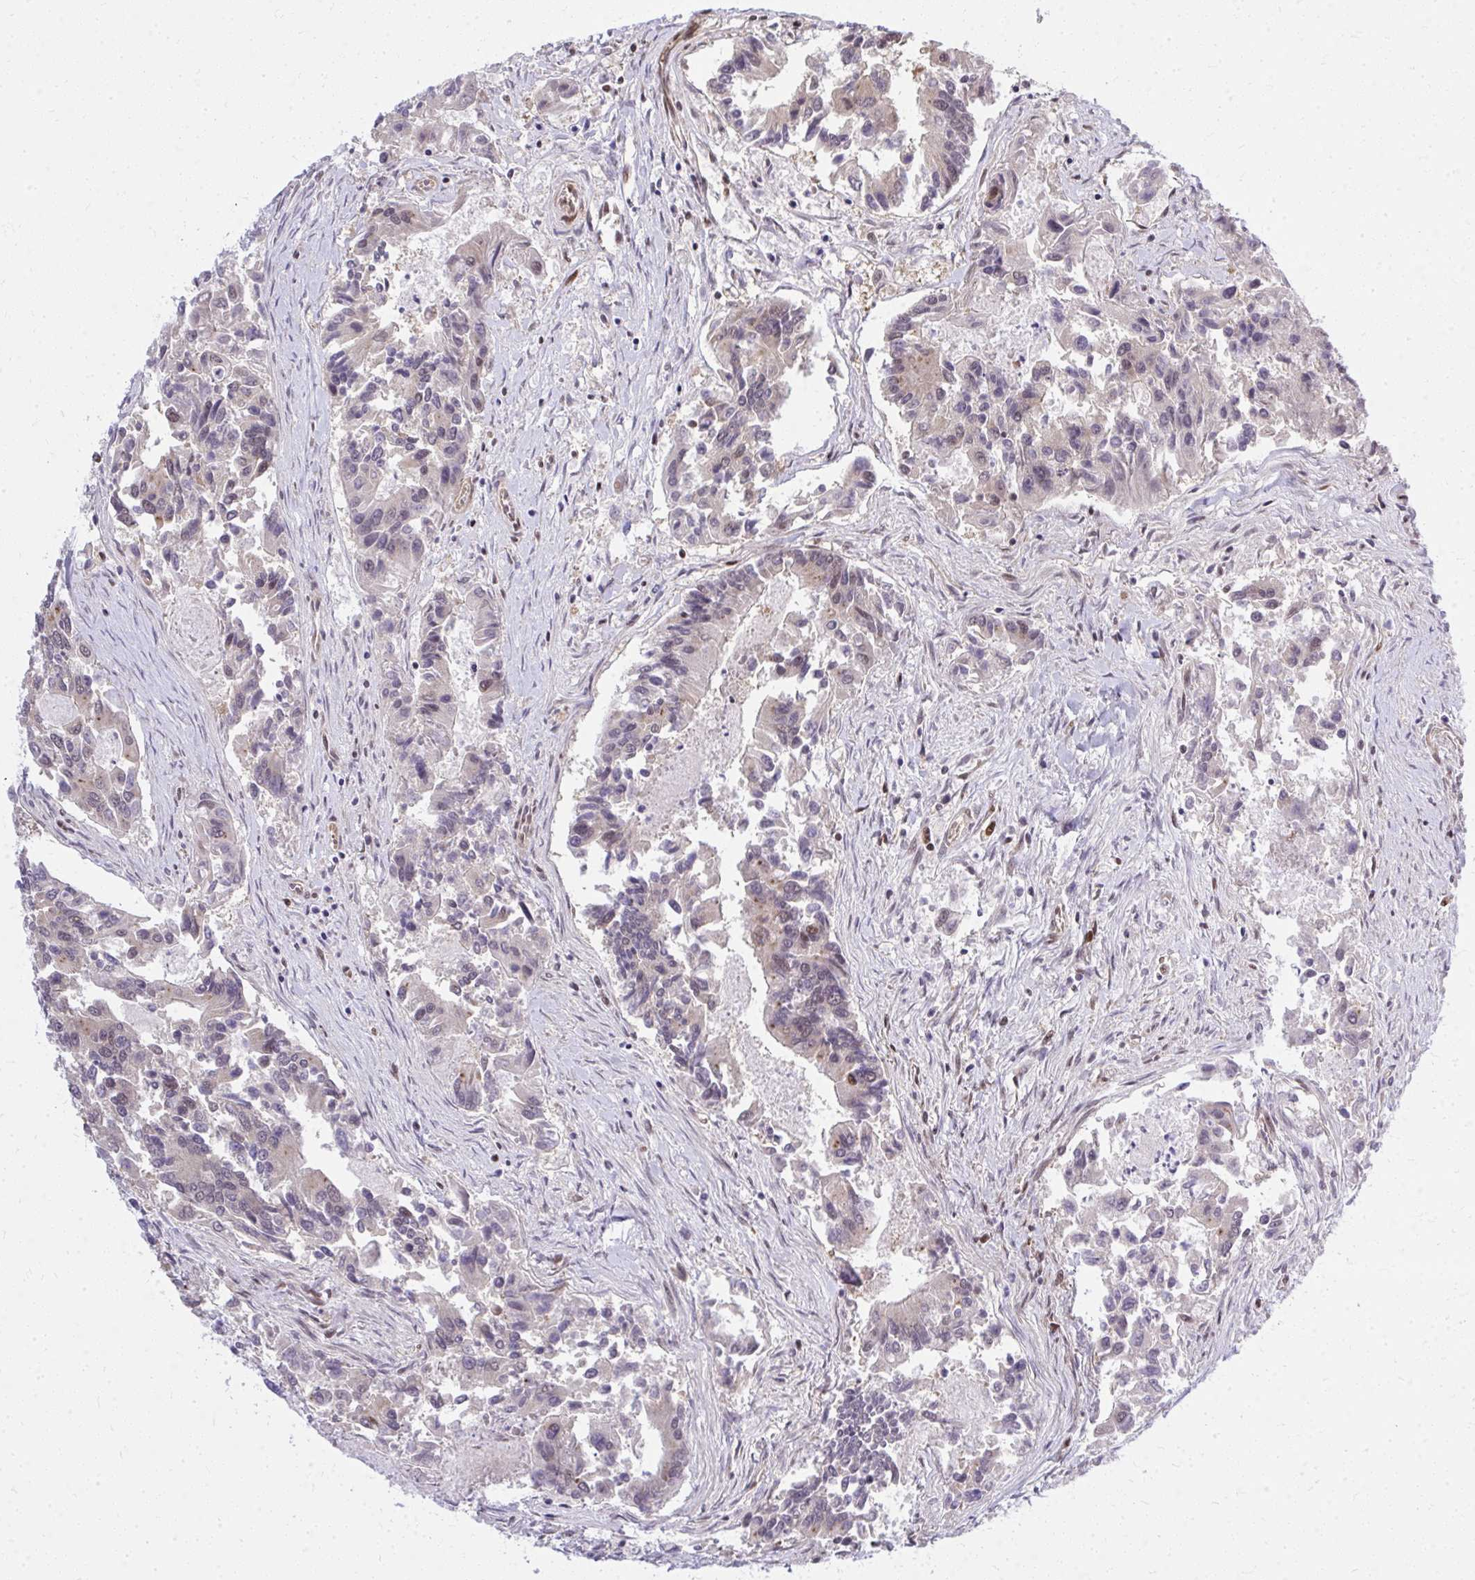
{"staining": {"intensity": "moderate", "quantity": "<25%", "location": "cytoplasmic/membranous,nuclear"}, "tissue": "colorectal cancer", "cell_type": "Tumor cells", "image_type": "cancer", "snomed": [{"axis": "morphology", "description": "Adenocarcinoma, NOS"}, {"axis": "topography", "description": "Colon"}], "caption": "IHC (DAB) staining of adenocarcinoma (colorectal) demonstrates moderate cytoplasmic/membranous and nuclear protein staining in approximately <25% of tumor cells.", "gene": "PIGY", "patient": {"sex": "female", "age": 67}}